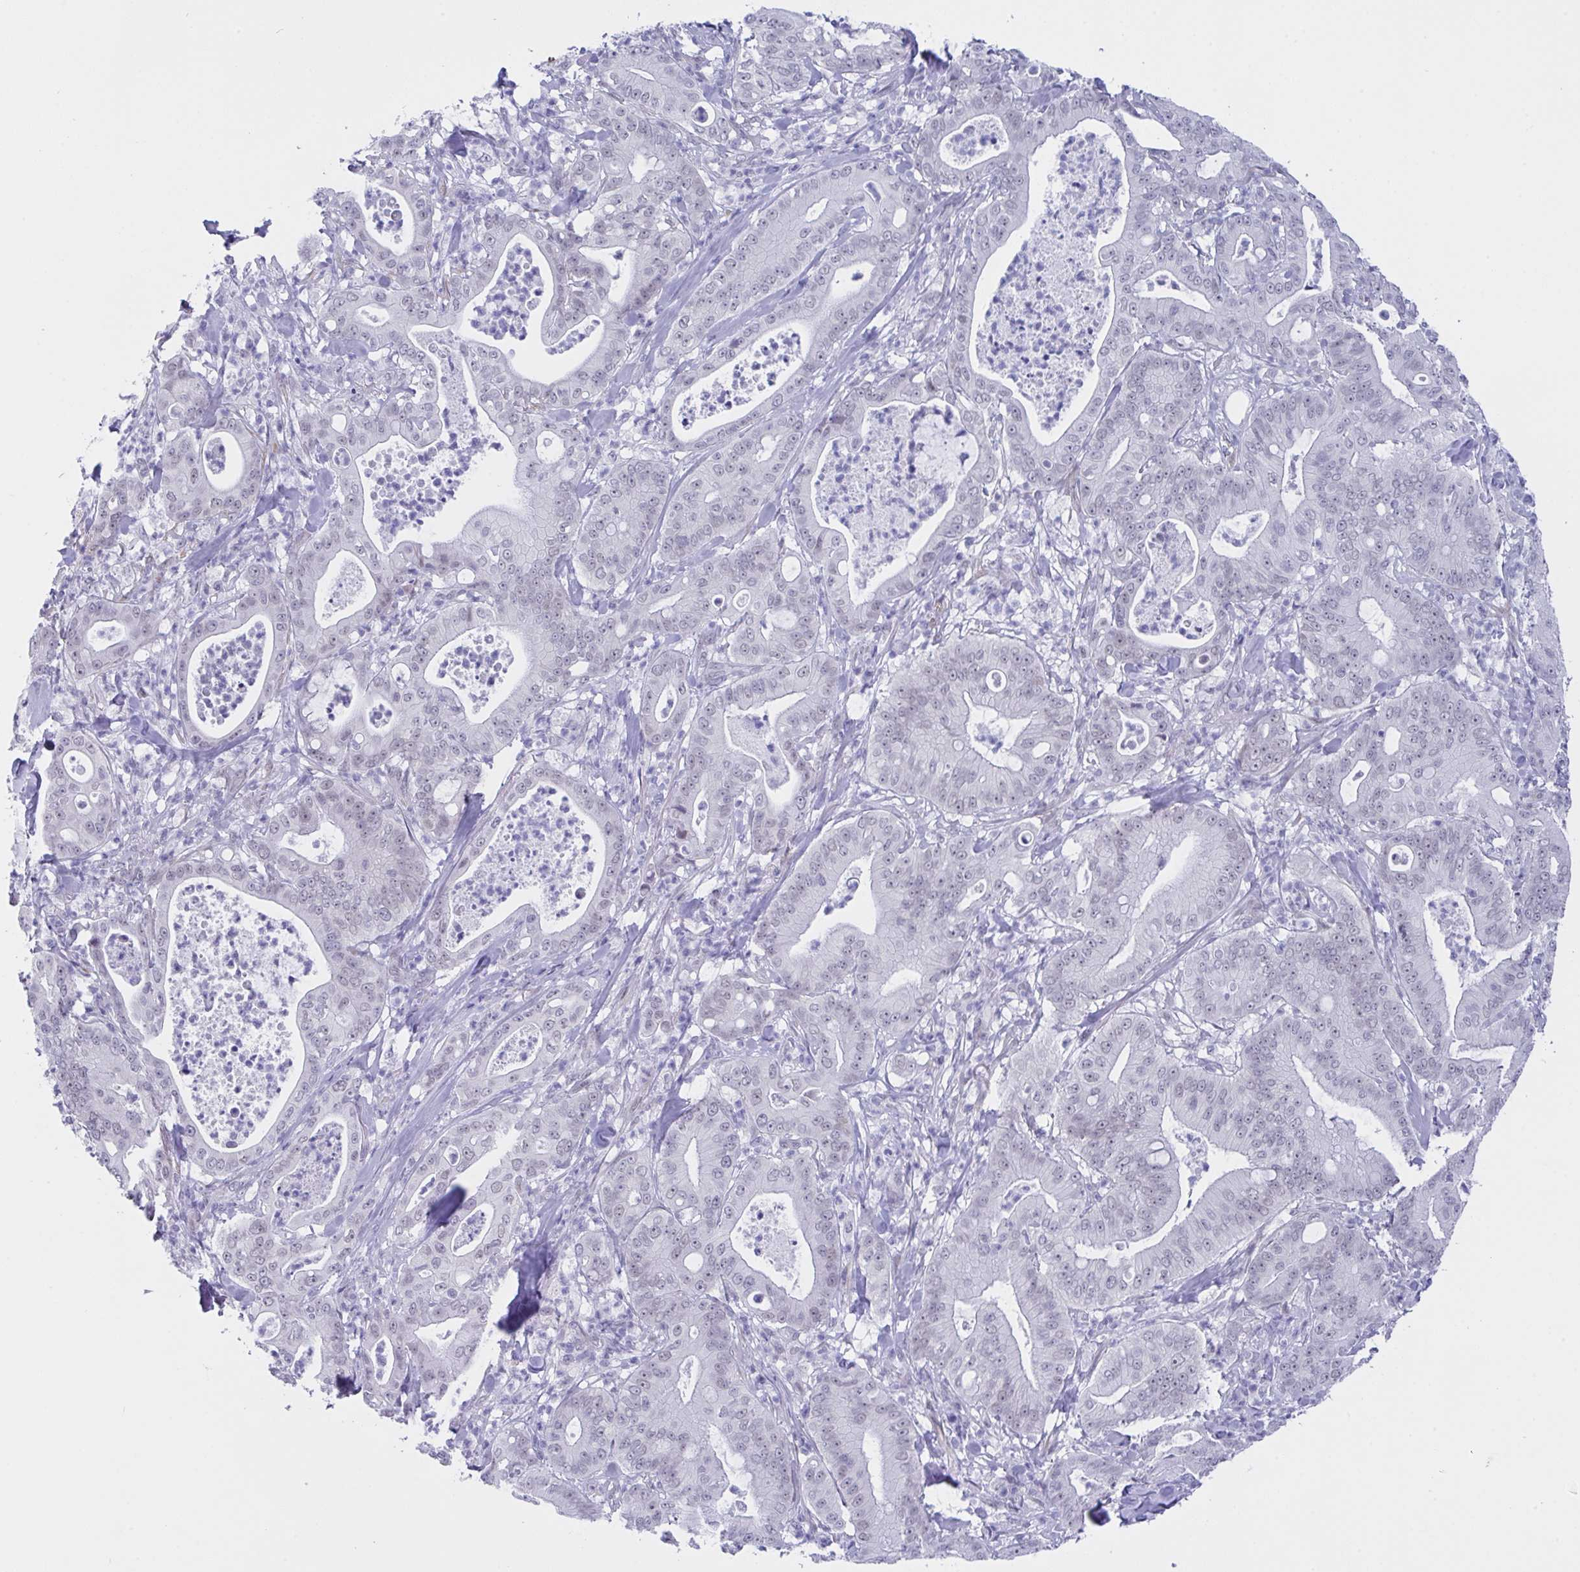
{"staining": {"intensity": "negative", "quantity": "none", "location": "none"}, "tissue": "pancreatic cancer", "cell_type": "Tumor cells", "image_type": "cancer", "snomed": [{"axis": "morphology", "description": "Adenocarcinoma, NOS"}, {"axis": "topography", "description": "Pancreas"}], "caption": "This photomicrograph is of pancreatic cancer stained with immunohistochemistry to label a protein in brown with the nuclei are counter-stained blue. There is no staining in tumor cells.", "gene": "FBXL22", "patient": {"sex": "male", "age": 71}}